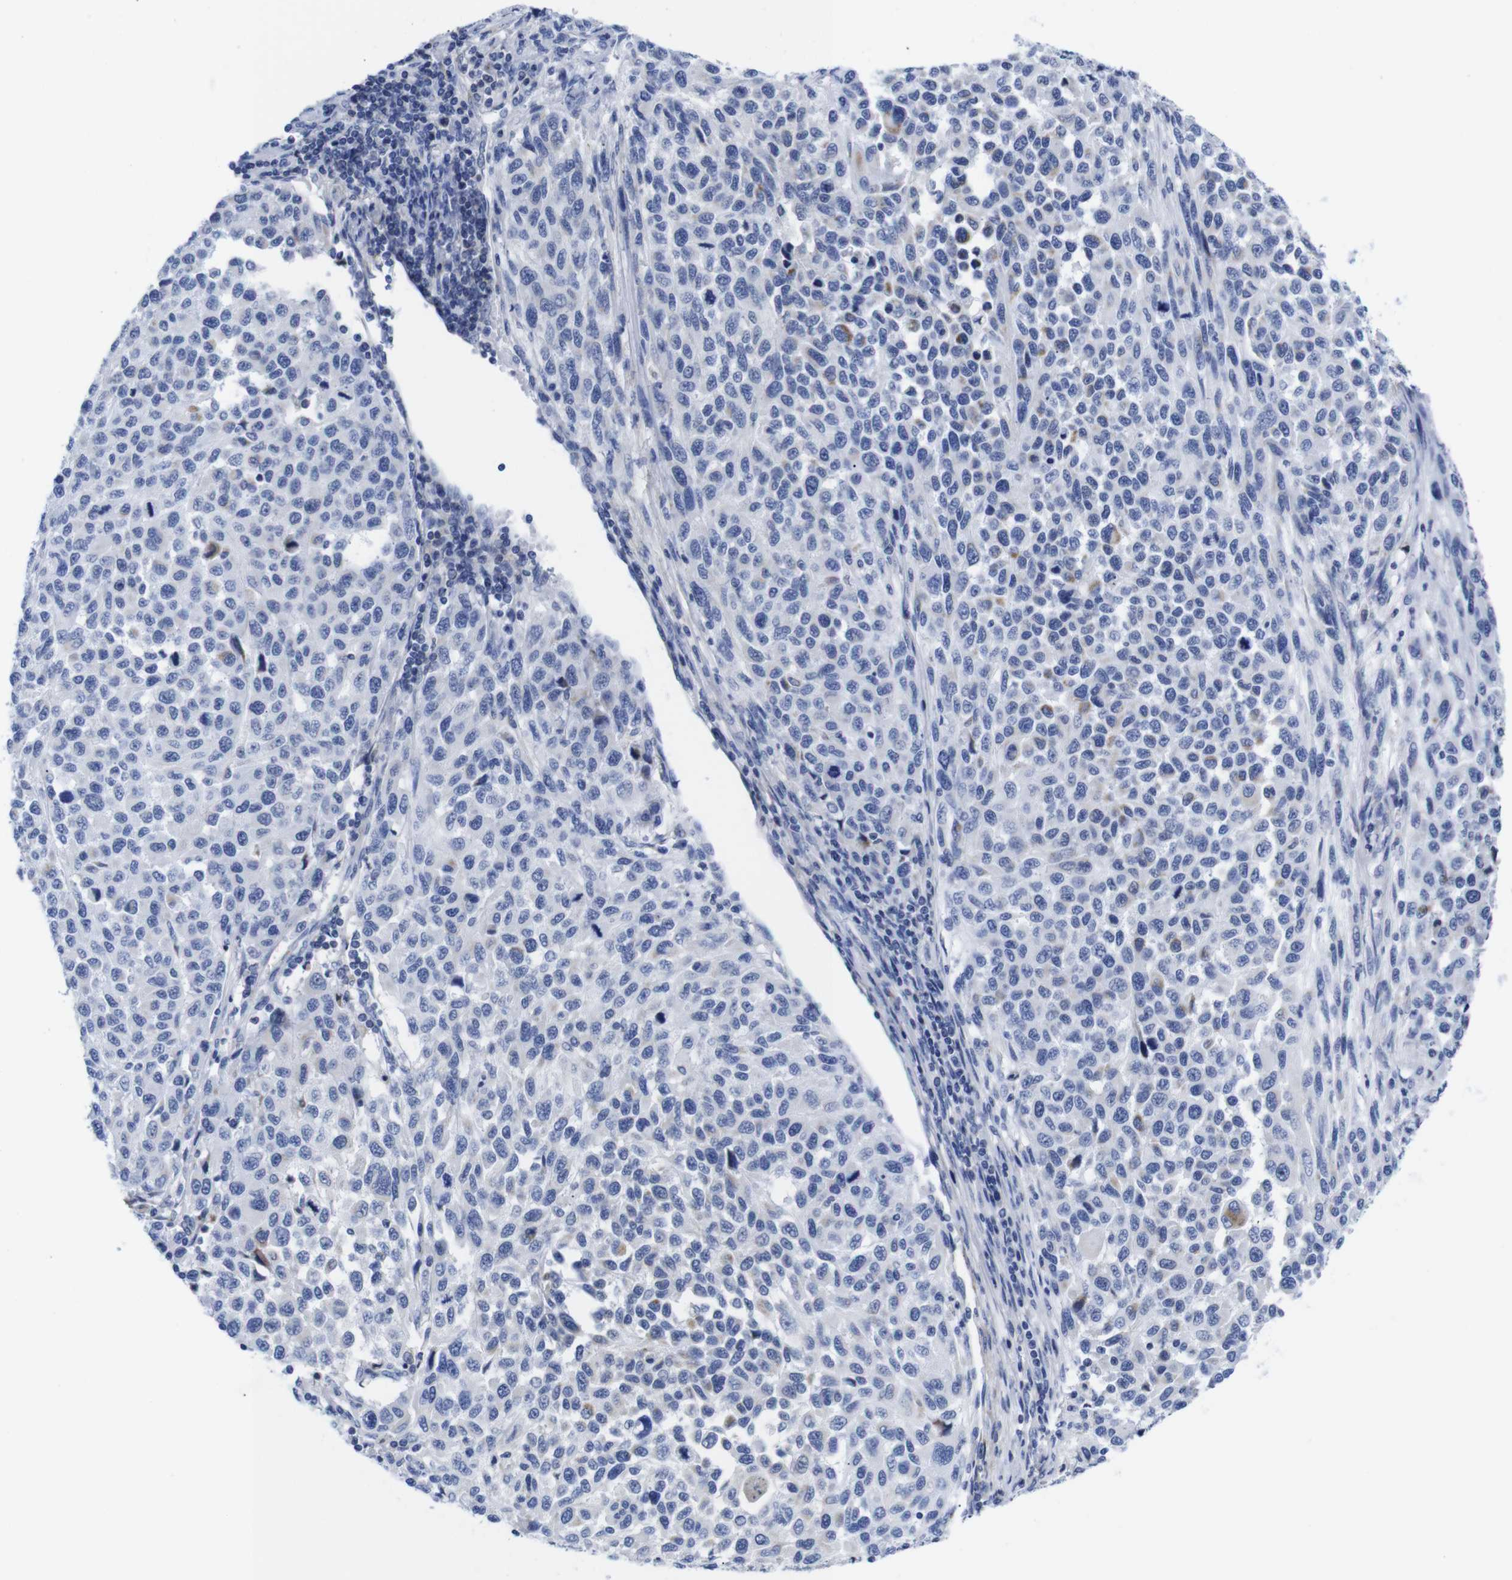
{"staining": {"intensity": "weak", "quantity": "<25%", "location": "cytoplasmic/membranous"}, "tissue": "melanoma", "cell_type": "Tumor cells", "image_type": "cancer", "snomed": [{"axis": "morphology", "description": "Malignant melanoma, Metastatic site"}, {"axis": "topography", "description": "Lymph node"}], "caption": "Human malignant melanoma (metastatic site) stained for a protein using immunohistochemistry (IHC) demonstrates no expression in tumor cells.", "gene": "LRRC55", "patient": {"sex": "male", "age": 61}}